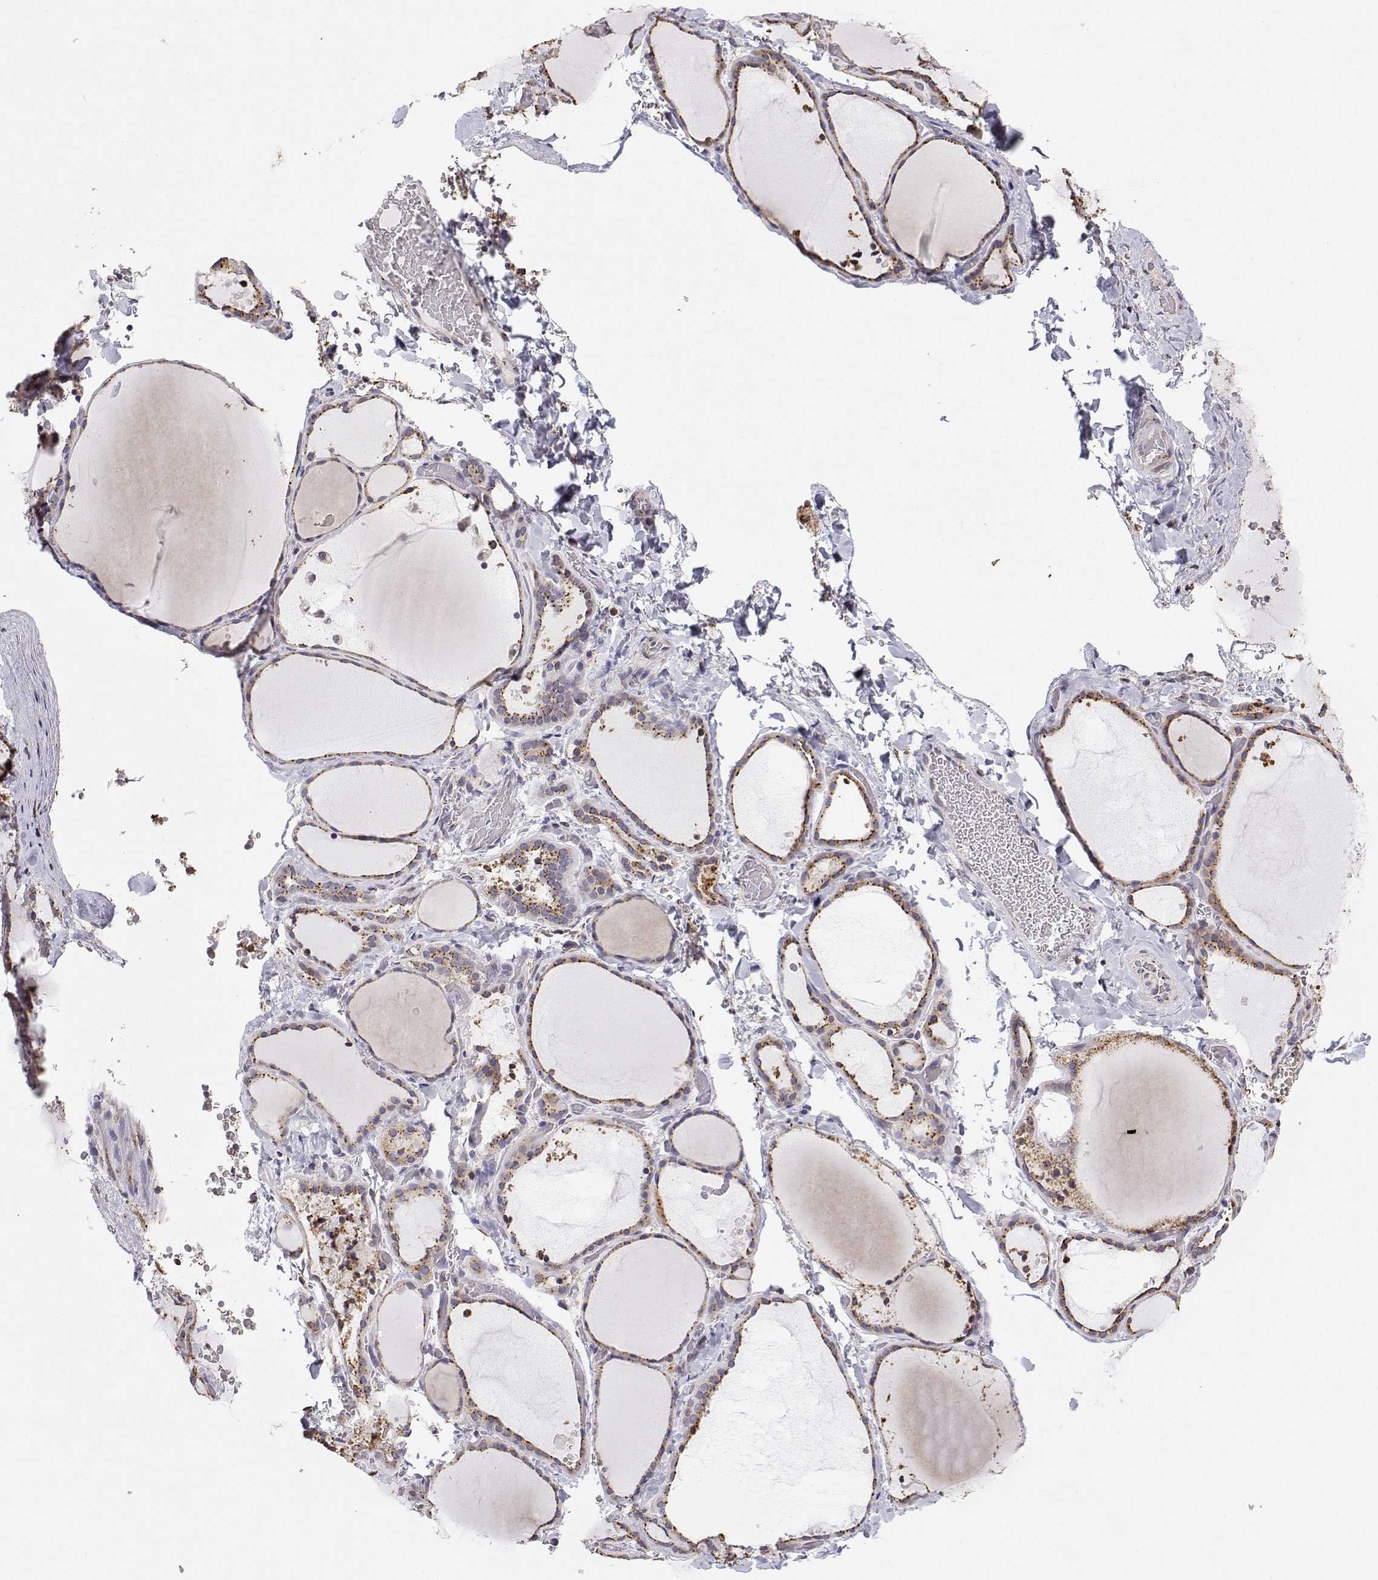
{"staining": {"intensity": "moderate", "quantity": ">75%", "location": "cytoplasmic/membranous"}, "tissue": "thyroid gland", "cell_type": "Glandular cells", "image_type": "normal", "snomed": [{"axis": "morphology", "description": "Normal tissue, NOS"}, {"axis": "topography", "description": "Thyroid gland"}], "caption": "Immunohistochemical staining of benign human thyroid gland displays medium levels of moderate cytoplasmic/membranous staining in about >75% of glandular cells. (Brightfield microscopy of DAB IHC at high magnification).", "gene": "STARD13", "patient": {"sex": "female", "age": 36}}